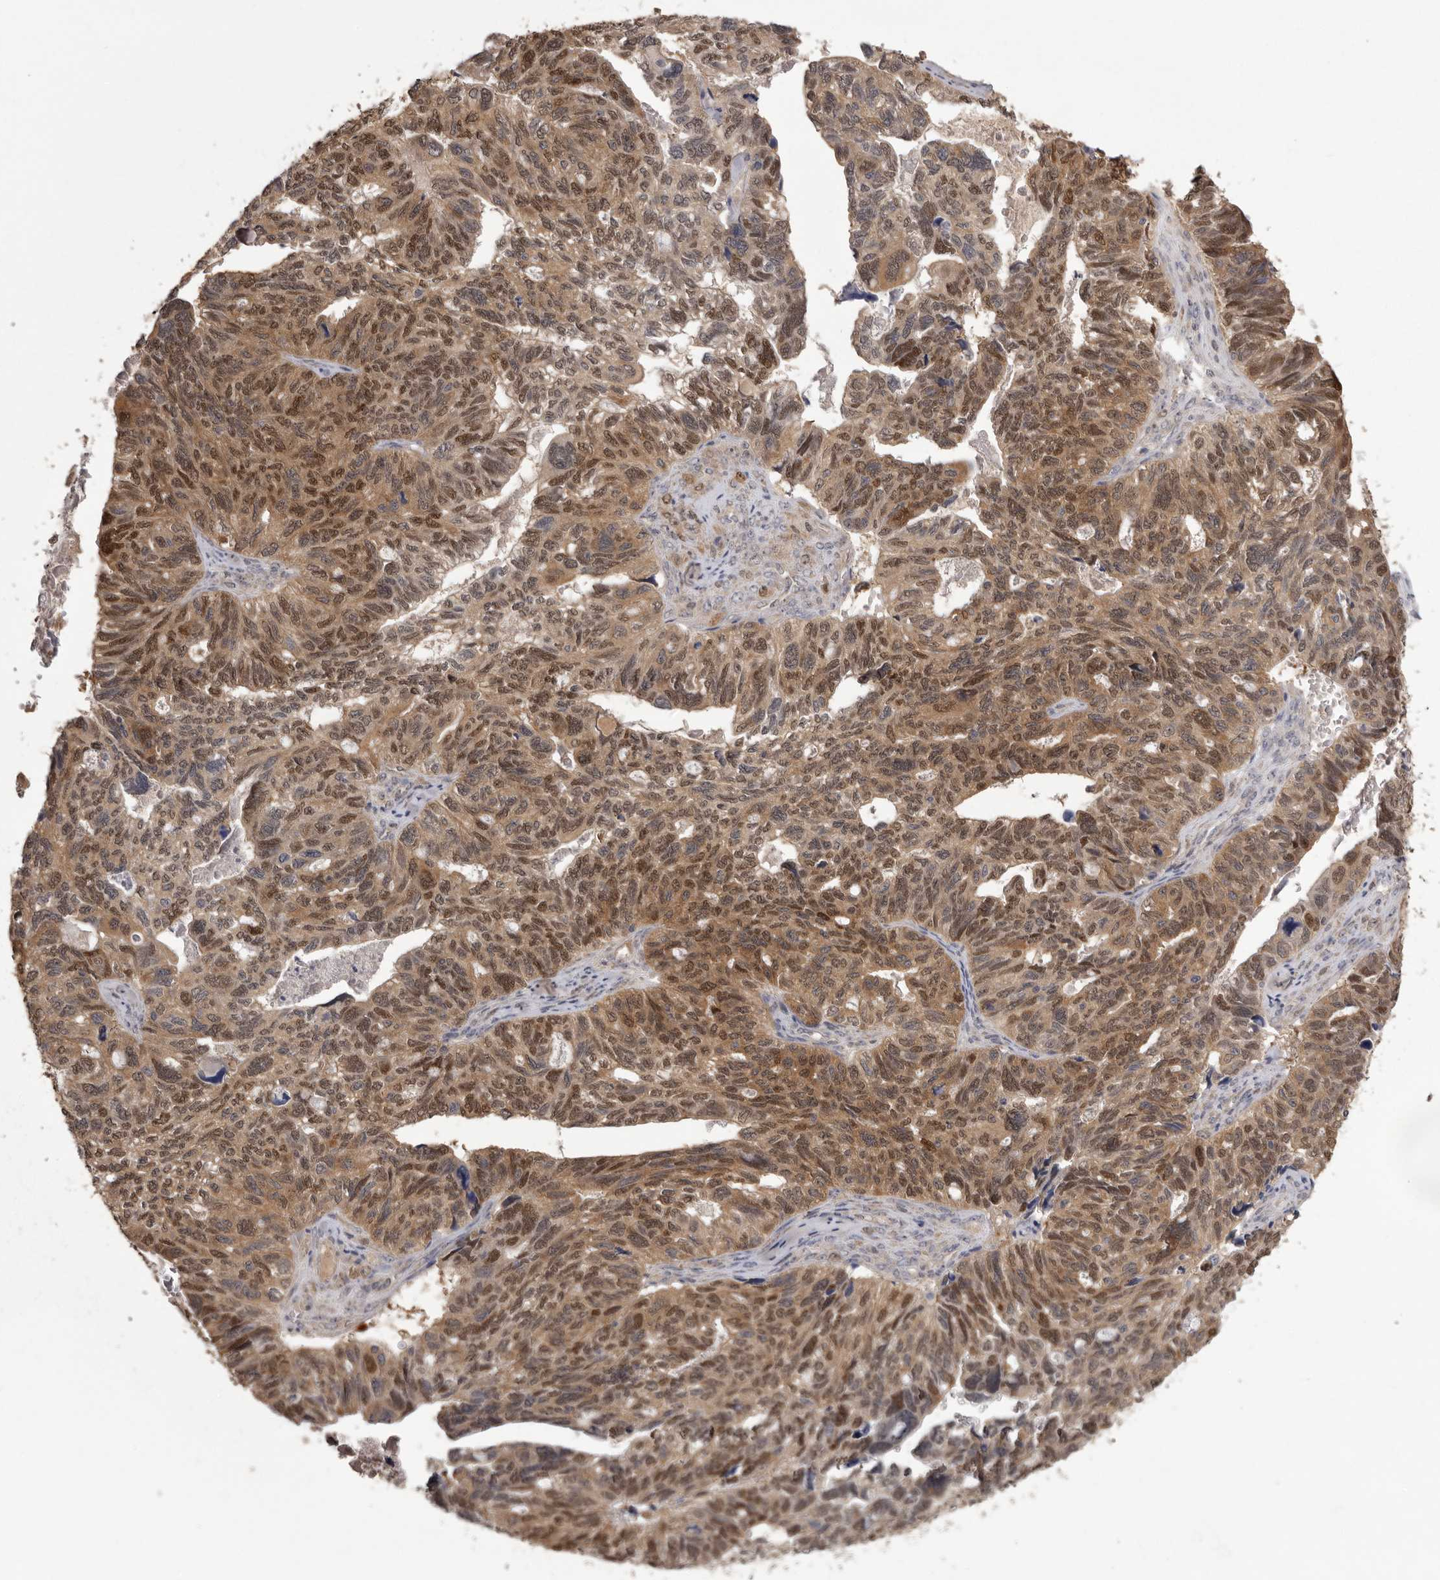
{"staining": {"intensity": "moderate", "quantity": ">75%", "location": "cytoplasmic/membranous,nuclear"}, "tissue": "ovarian cancer", "cell_type": "Tumor cells", "image_type": "cancer", "snomed": [{"axis": "morphology", "description": "Cystadenocarcinoma, serous, NOS"}, {"axis": "topography", "description": "Ovary"}], "caption": "Ovarian cancer stained with a protein marker demonstrates moderate staining in tumor cells.", "gene": "MDH1", "patient": {"sex": "female", "age": 79}}